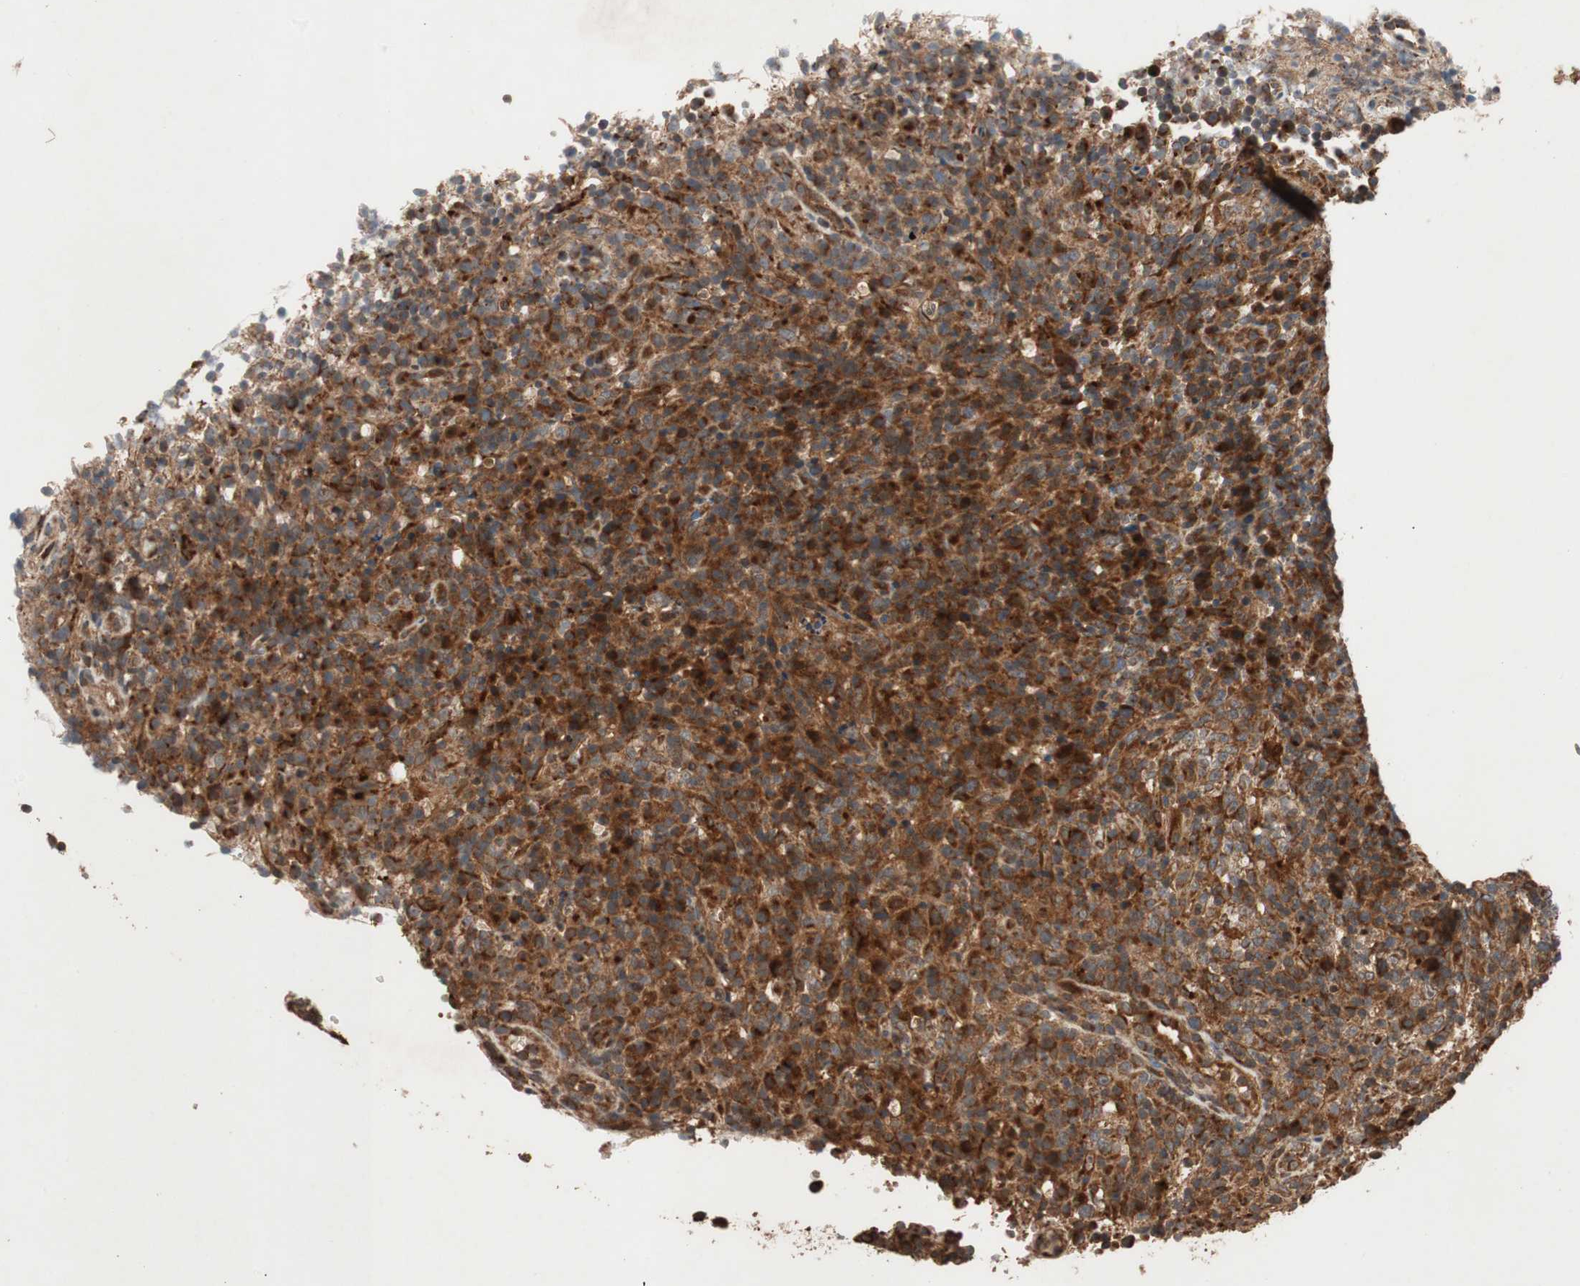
{"staining": {"intensity": "strong", "quantity": ">75%", "location": "cytoplasmic/membranous"}, "tissue": "lymphoma", "cell_type": "Tumor cells", "image_type": "cancer", "snomed": [{"axis": "morphology", "description": "Malignant lymphoma, non-Hodgkin's type, High grade"}, {"axis": "topography", "description": "Lymph node"}], "caption": "Immunohistochemical staining of lymphoma shows high levels of strong cytoplasmic/membranous protein positivity in about >75% of tumor cells.", "gene": "RAB1A", "patient": {"sex": "female", "age": 76}}